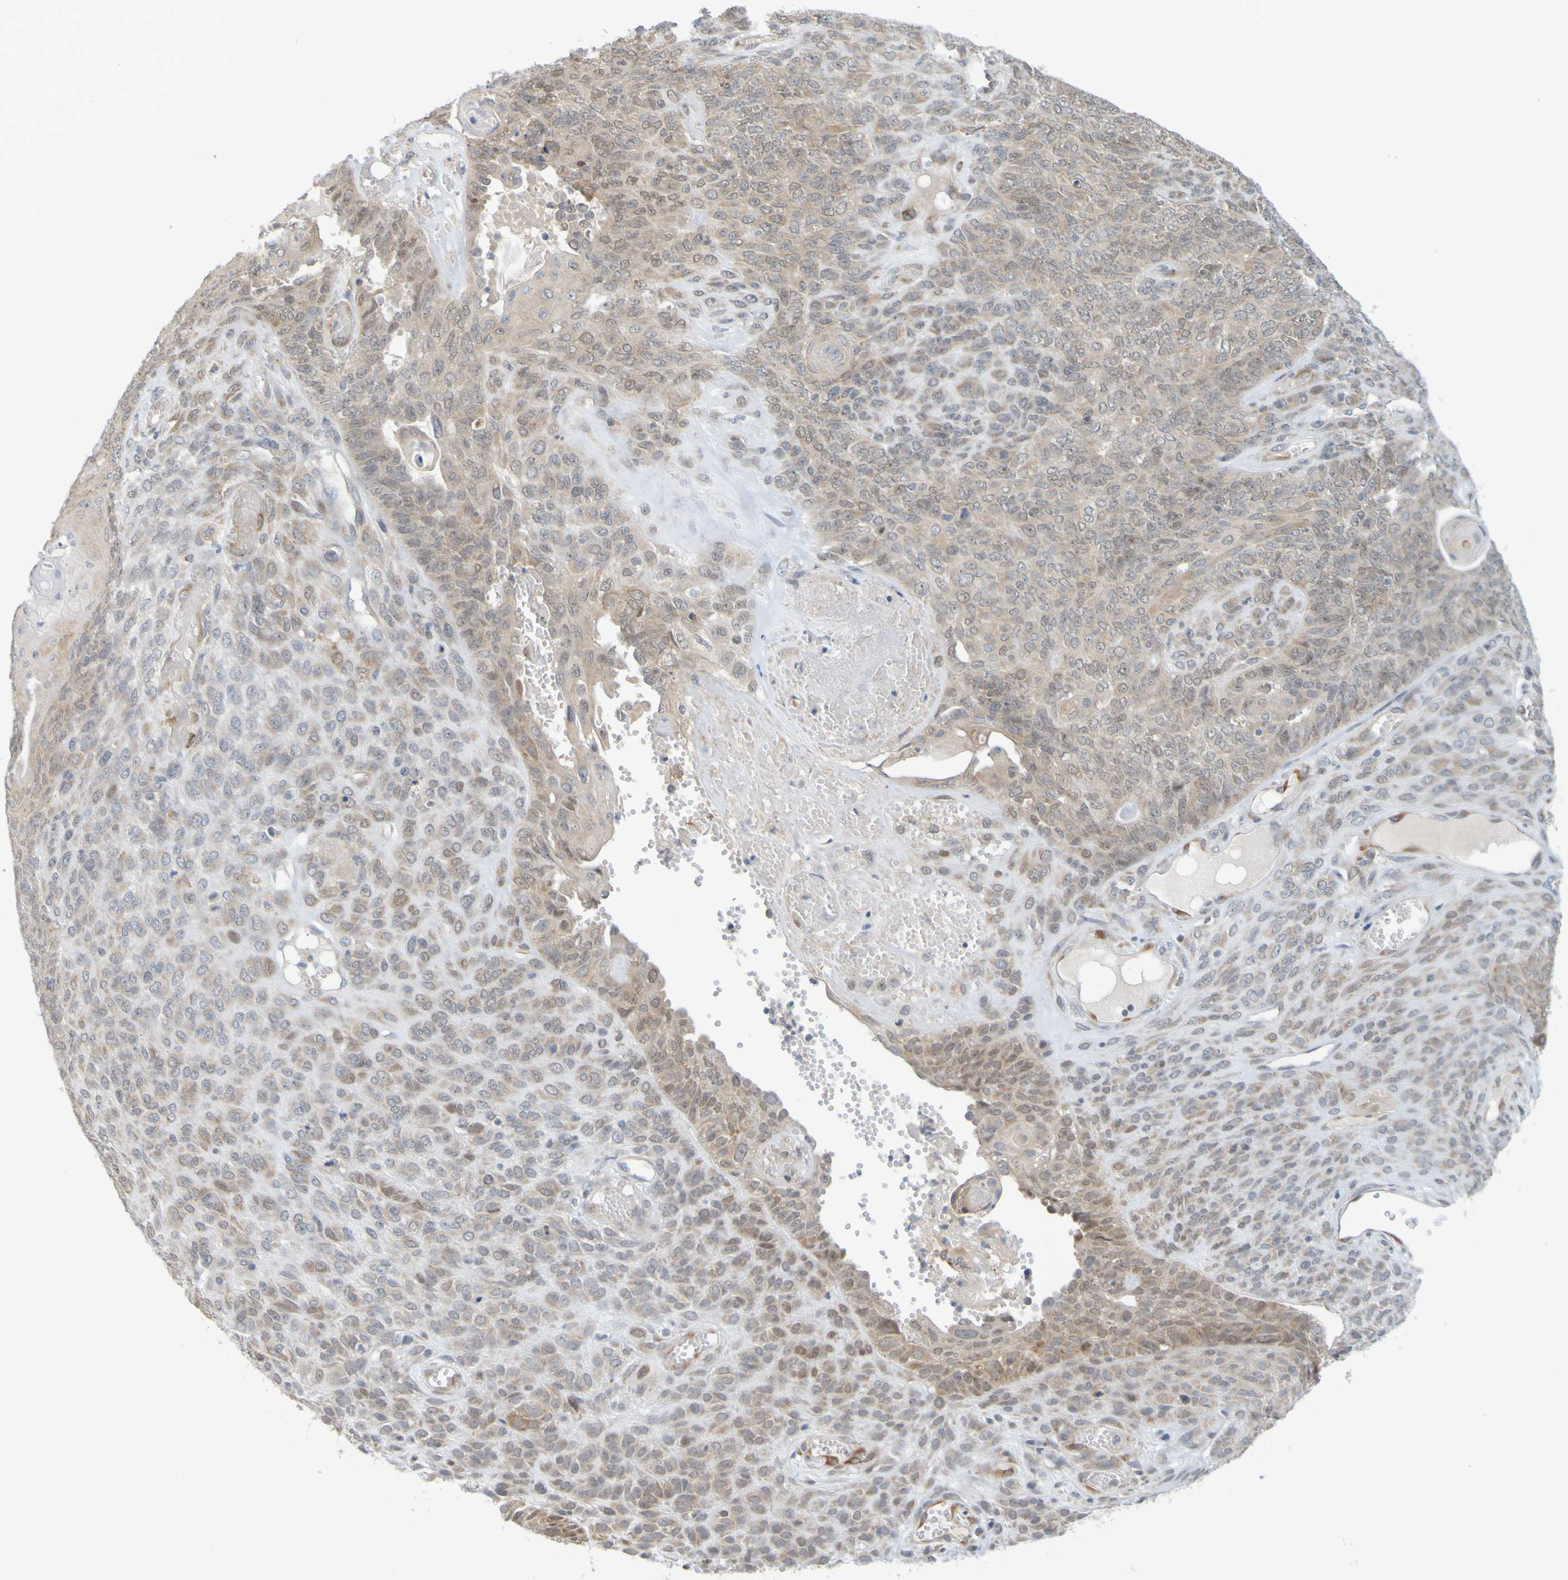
{"staining": {"intensity": "moderate", "quantity": "25%-75%", "location": "cytoplasmic/membranous,nuclear"}, "tissue": "endometrial cancer", "cell_type": "Tumor cells", "image_type": "cancer", "snomed": [{"axis": "morphology", "description": "Adenocarcinoma, NOS"}, {"axis": "topography", "description": "Endometrium"}], "caption": "Protein staining by immunohistochemistry (IHC) shows moderate cytoplasmic/membranous and nuclear expression in about 25%-75% of tumor cells in endometrial cancer (adenocarcinoma).", "gene": "MOGS", "patient": {"sex": "female", "age": 32}}